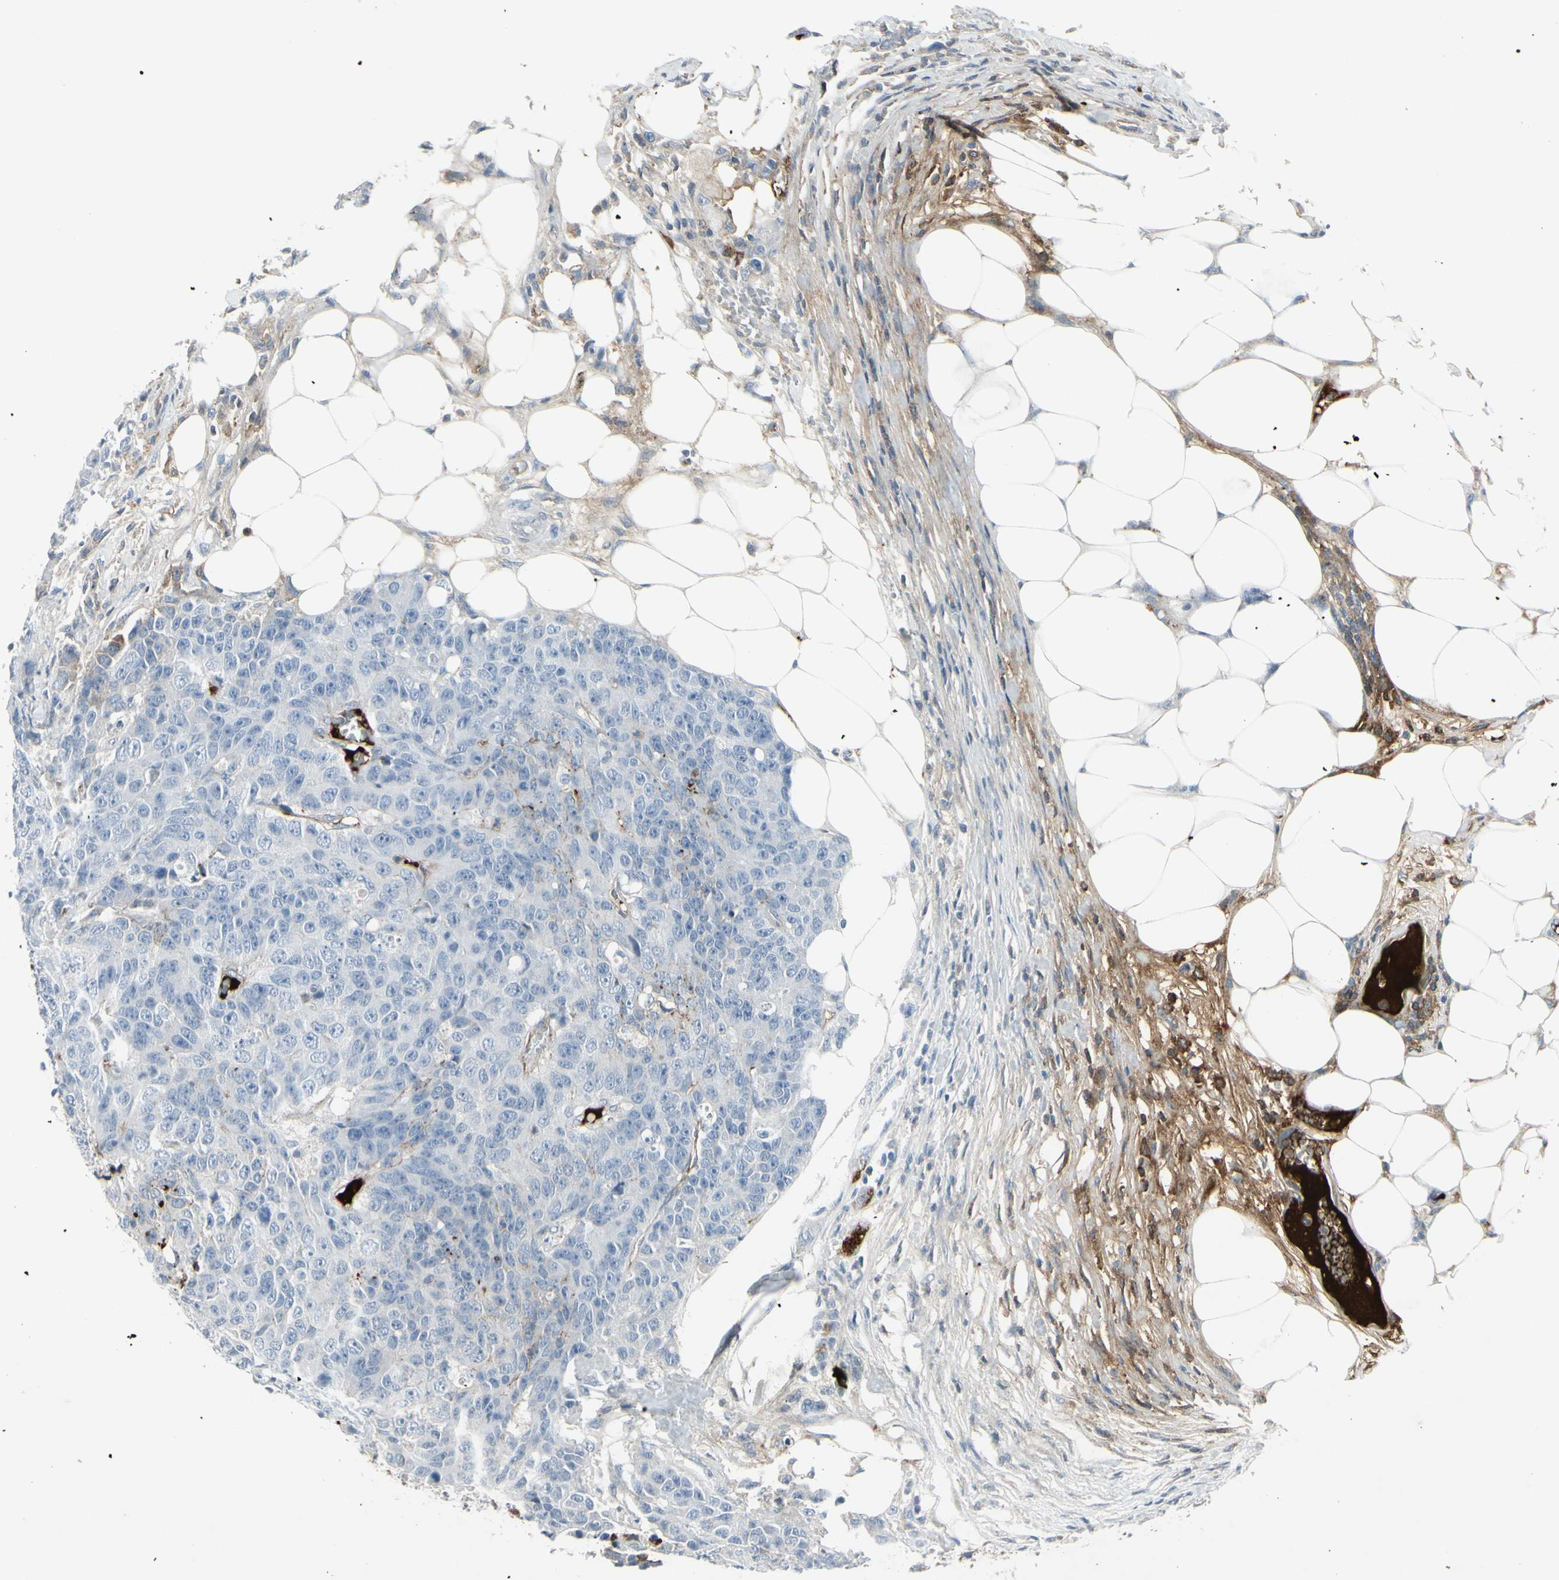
{"staining": {"intensity": "moderate", "quantity": "<25%", "location": "cytoplasmic/membranous"}, "tissue": "colorectal cancer", "cell_type": "Tumor cells", "image_type": "cancer", "snomed": [{"axis": "morphology", "description": "Adenocarcinoma, NOS"}, {"axis": "topography", "description": "Colon"}], "caption": "About <25% of tumor cells in colorectal cancer (adenocarcinoma) show moderate cytoplasmic/membranous protein staining as visualized by brown immunohistochemical staining.", "gene": "IGHM", "patient": {"sex": "female", "age": 86}}